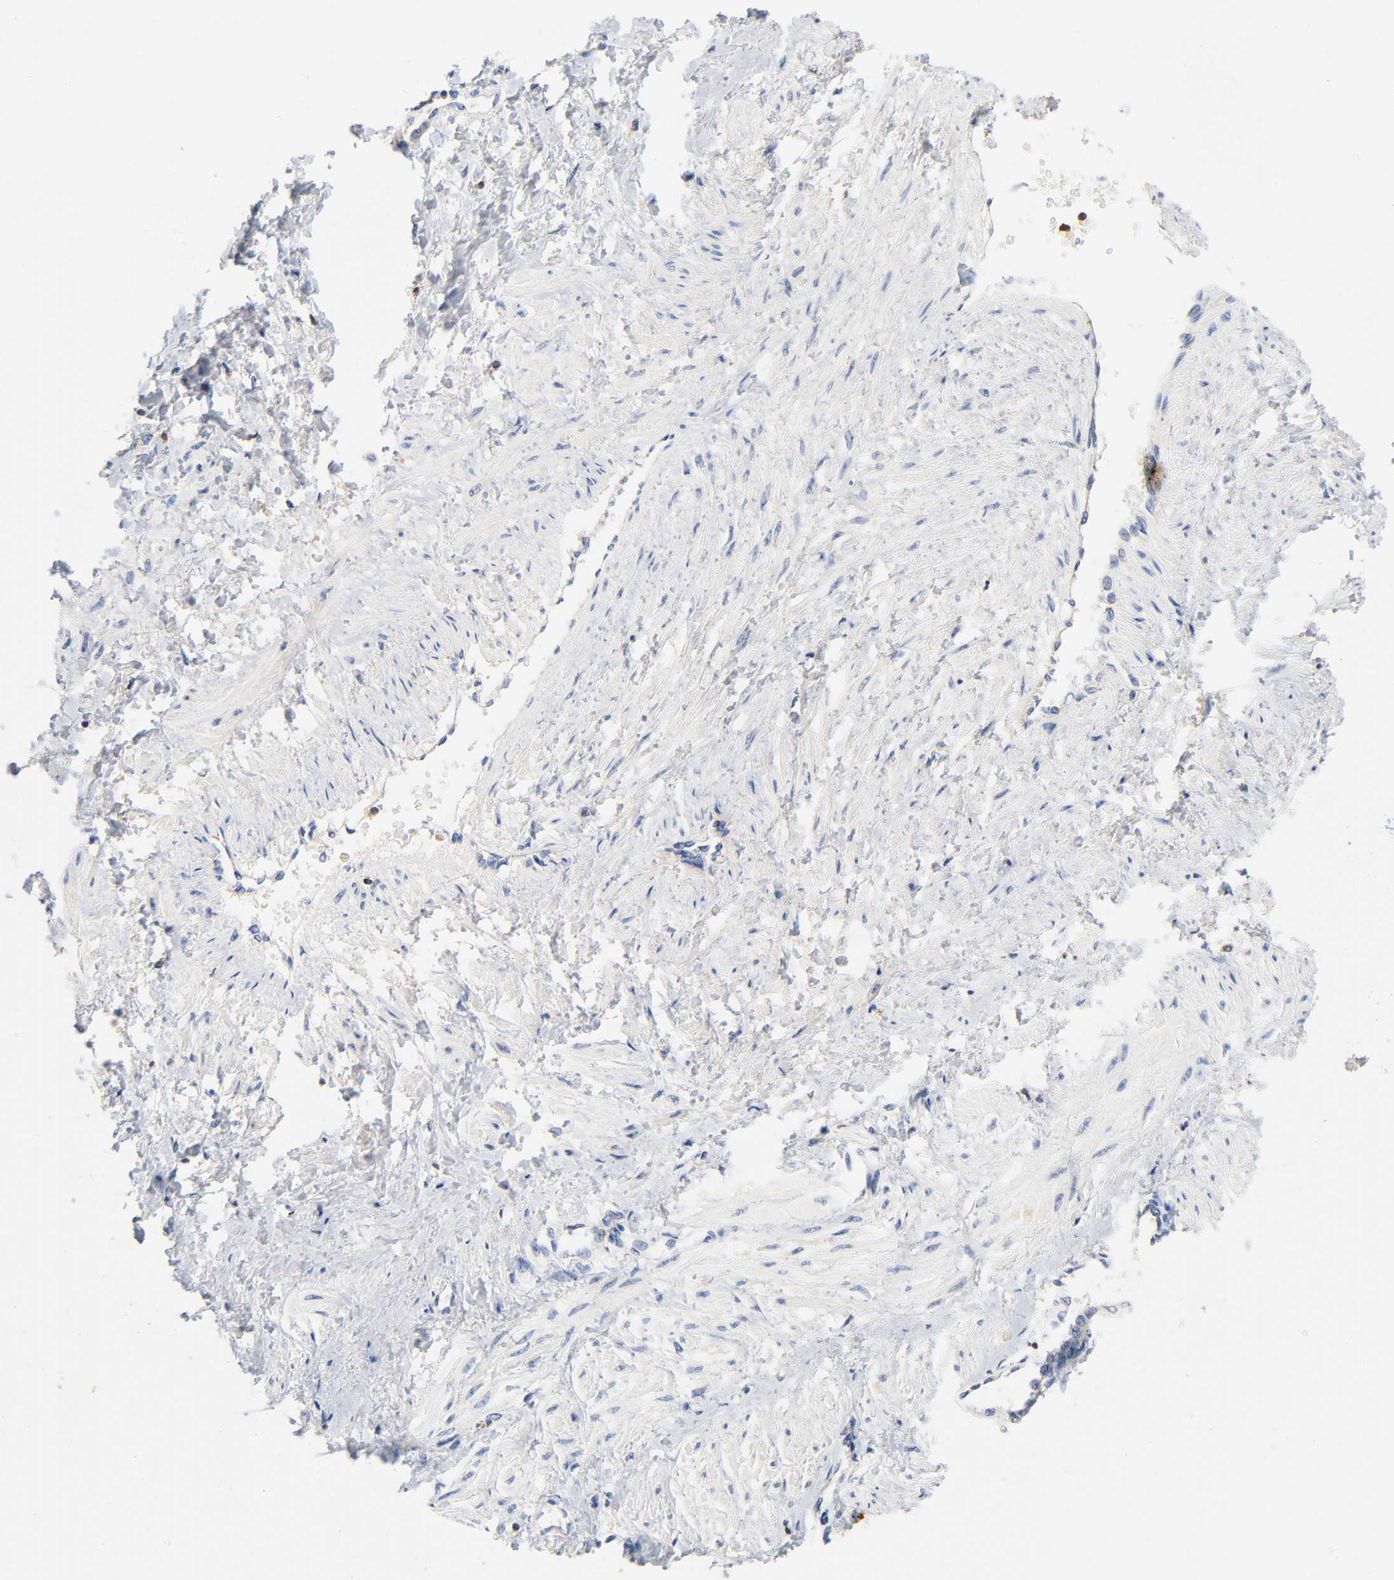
{"staining": {"intensity": "negative", "quantity": "none", "location": "none"}, "tissue": "smooth muscle", "cell_type": "Smooth muscle cells", "image_type": "normal", "snomed": [{"axis": "morphology", "description": "Normal tissue, NOS"}, {"axis": "topography", "description": "Smooth muscle"}, {"axis": "topography", "description": "Uterus"}], "caption": "This is an IHC image of unremarkable smooth muscle. There is no expression in smooth muscle cells.", "gene": "UCKL1", "patient": {"sex": "female", "age": 39}}